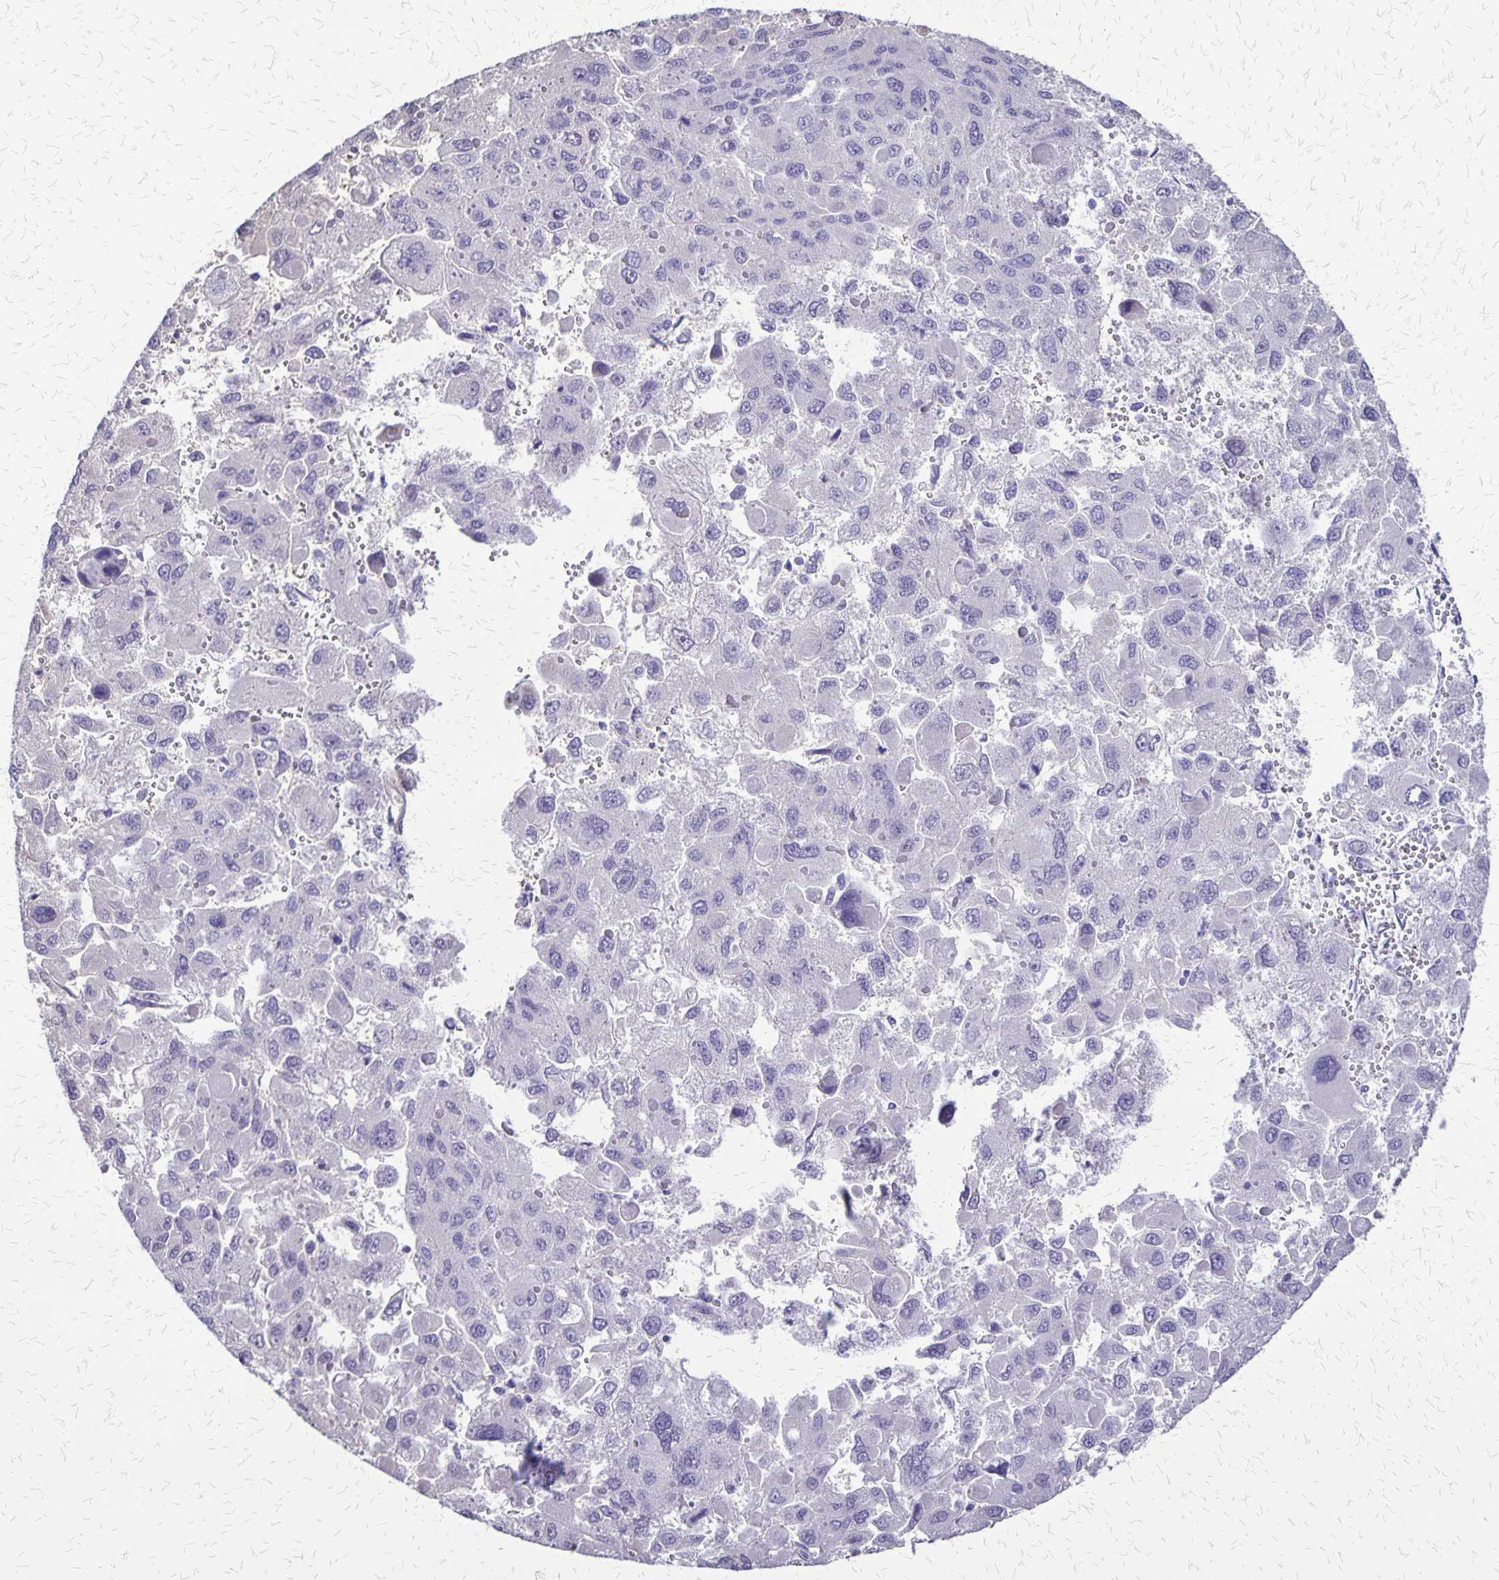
{"staining": {"intensity": "negative", "quantity": "none", "location": "none"}, "tissue": "liver cancer", "cell_type": "Tumor cells", "image_type": "cancer", "snomed": [{"axis": "morphology", "description": "Carcinoma, Hepatocellular, NOS"}, {"axis": "topography", "description": "Liver"}], "caption": "Protein analysis of liver cancer displays no significant positivity in tumor cells.", "gene": "SI", "patient": {"sex": "female", "age": 41}}